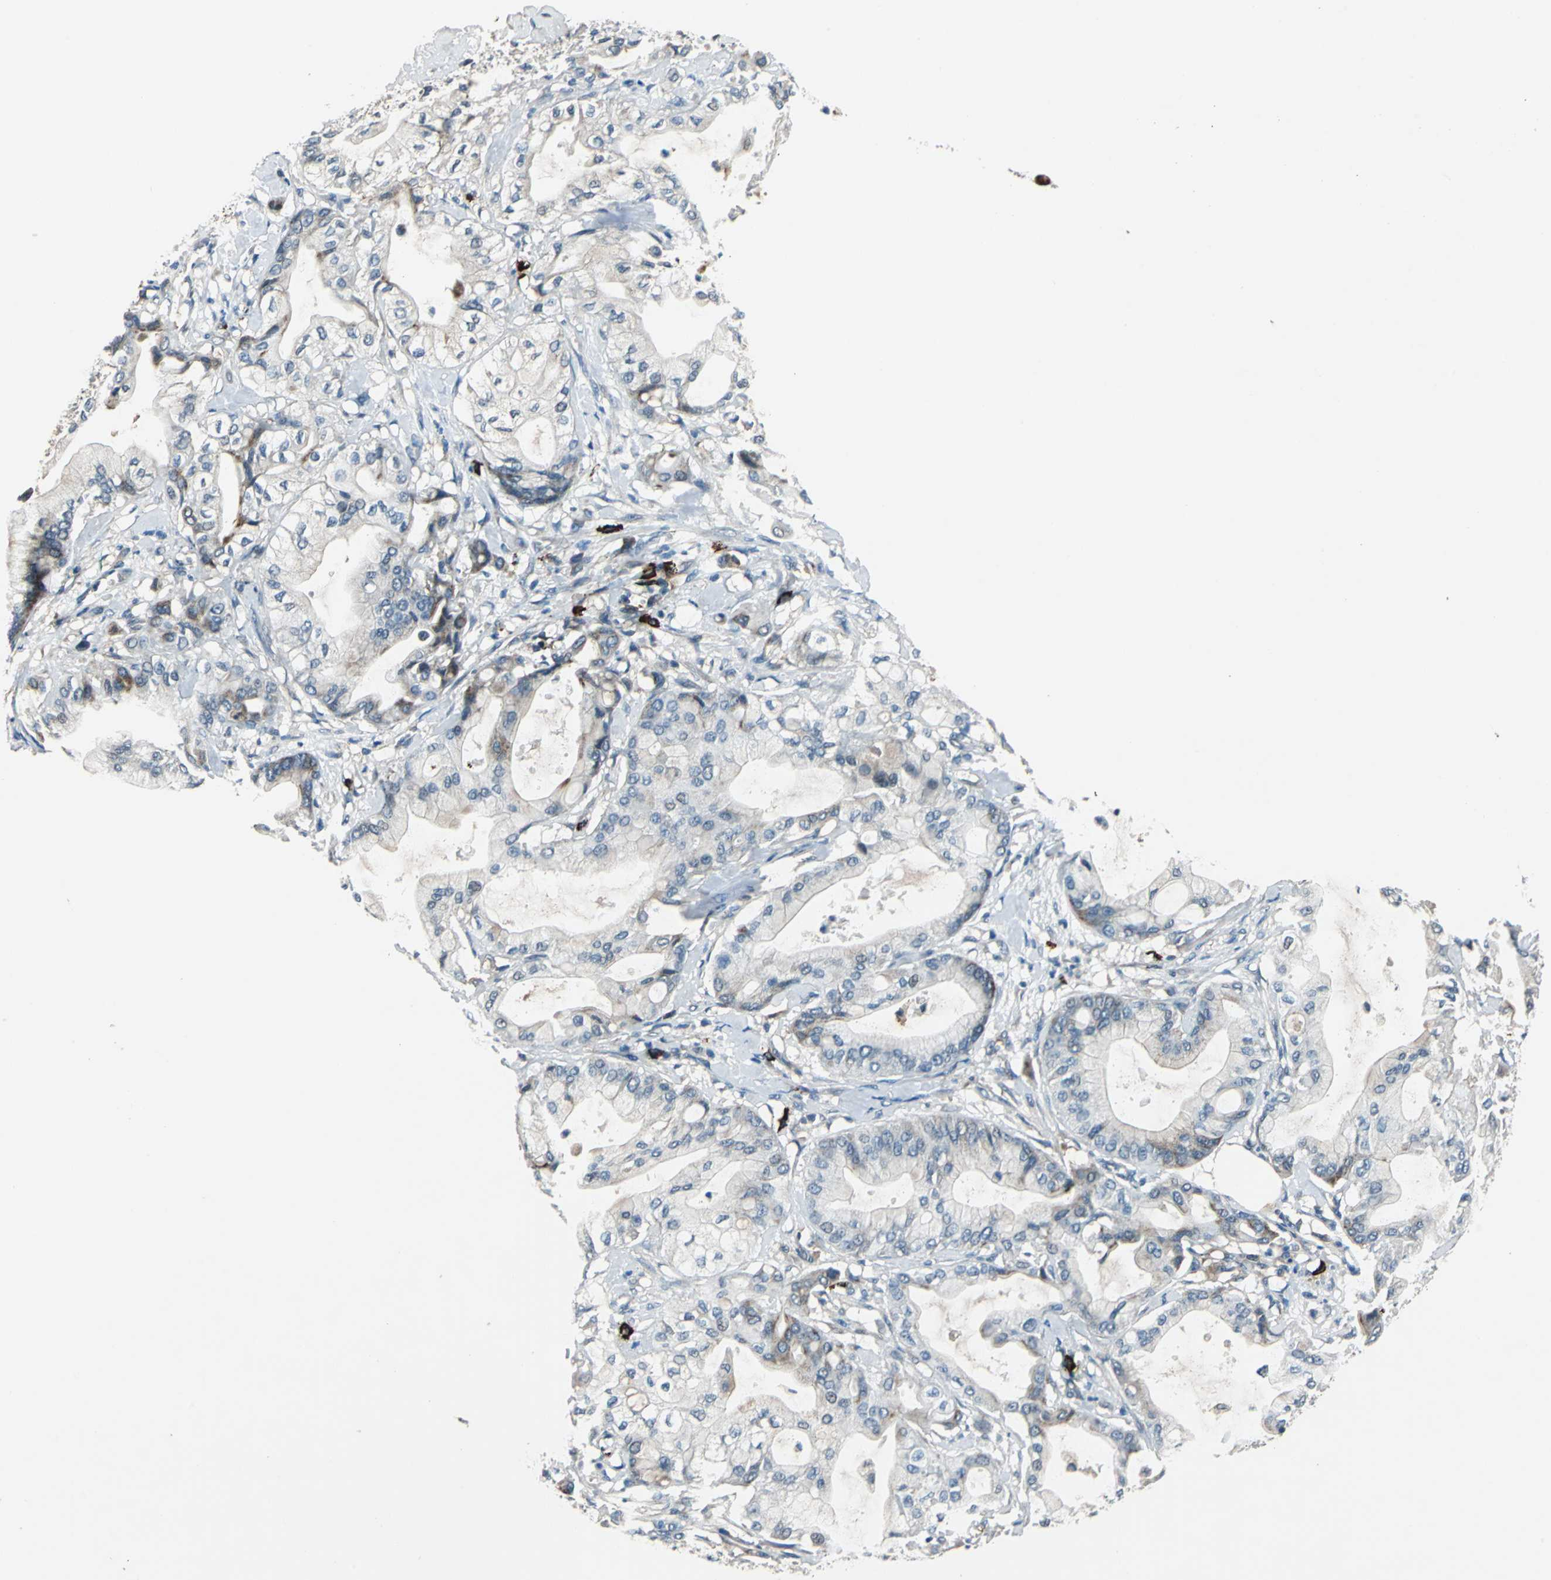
{"staining": {"intensity": "weak", "quantity": "25%-75%", "location": "cytoplasmic/membranous"}, "tissue": "pancreatic cancer", "cell_type": "Tumor cells", "image_type": "cancer", "snomed": [{"axis": "morphology", "description": "Adenocarcinoma, NOS"}, {"axis": "morphology", "description": "Adenocarcinoma, metastatic, NOS"}, {"axis": "topography", "description": "Lymph node"}, {"axis": "topography", "description": "Pancreas"}, {"axis": "topography", "description": "Duodenum"}], "caption": "IHC staining of adenocarcinoma (pancreatic), which shows low levels of weak cytoplasmic/membranous positivity in approximately 25%-75% of tumor cells indicating weak cytoplasmic/membranous protein positivity. The staining was performed using DAB (3,3'-diaminobenzidine) (brown) for protein detection and nuclei were counterstained in hematoxylin (blue).", "gene": "SLC19A2", "patient": {"sex": "female", "age": 64}}